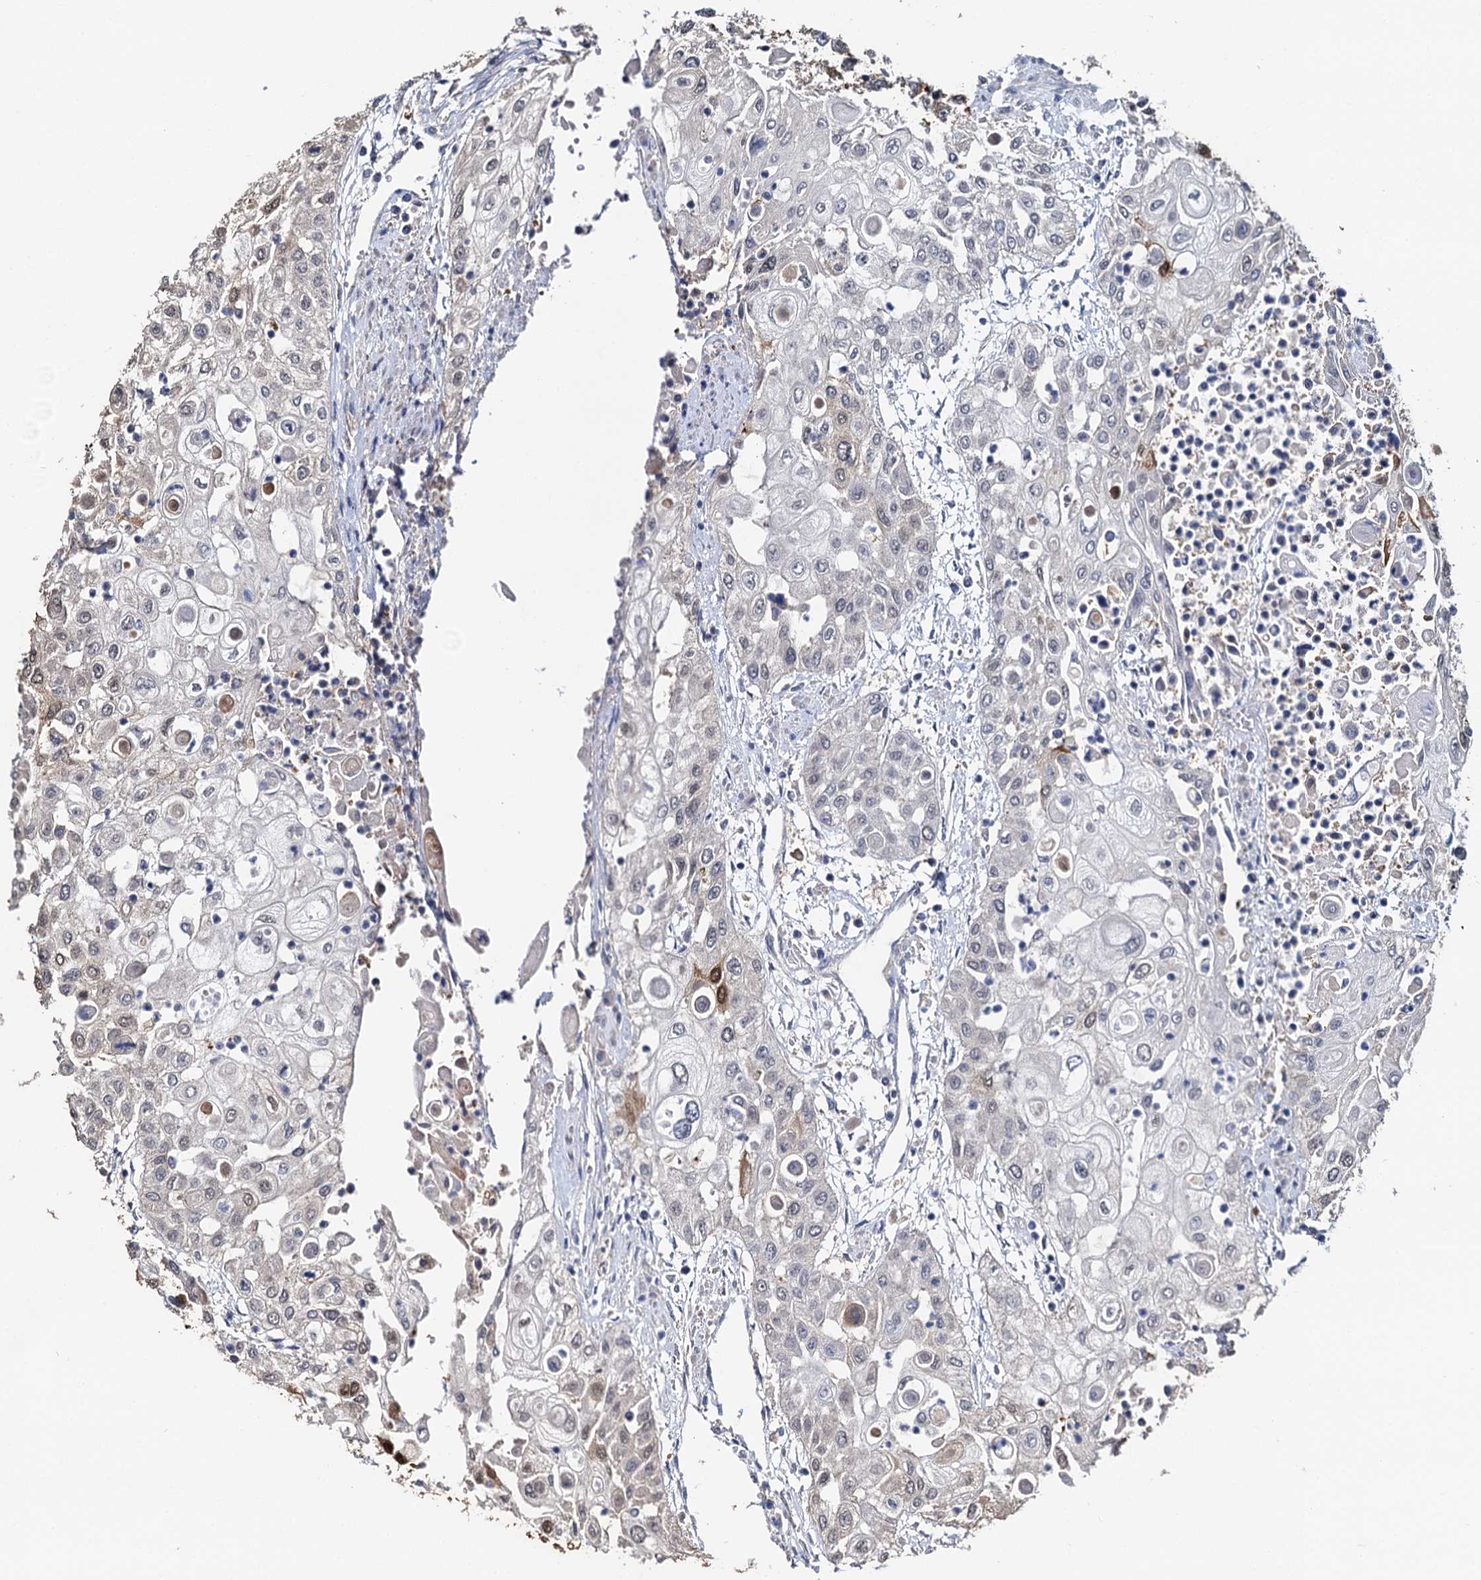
{"staining": {"intensity": "moderate", "quantity": "<25%", "location": "nuclear"}, "tissue": "urothelial cancer", "cell_type": "Tumor cells", "image_type": "cancer", "snomed": [{"axis": "morphology", "description": "Urothelial carcinoma, High grade"}, {"axis": "topography", "description": "Urinary bladder"}], "caption": "Approximately <25% of tumor cells in human urothelial cancer exhibit moderate nuclear protein expression as visualized by brown immunohistochemical staining.", "gene": "SLC46A3", "patient": {"sex": "female", "age": 79}}